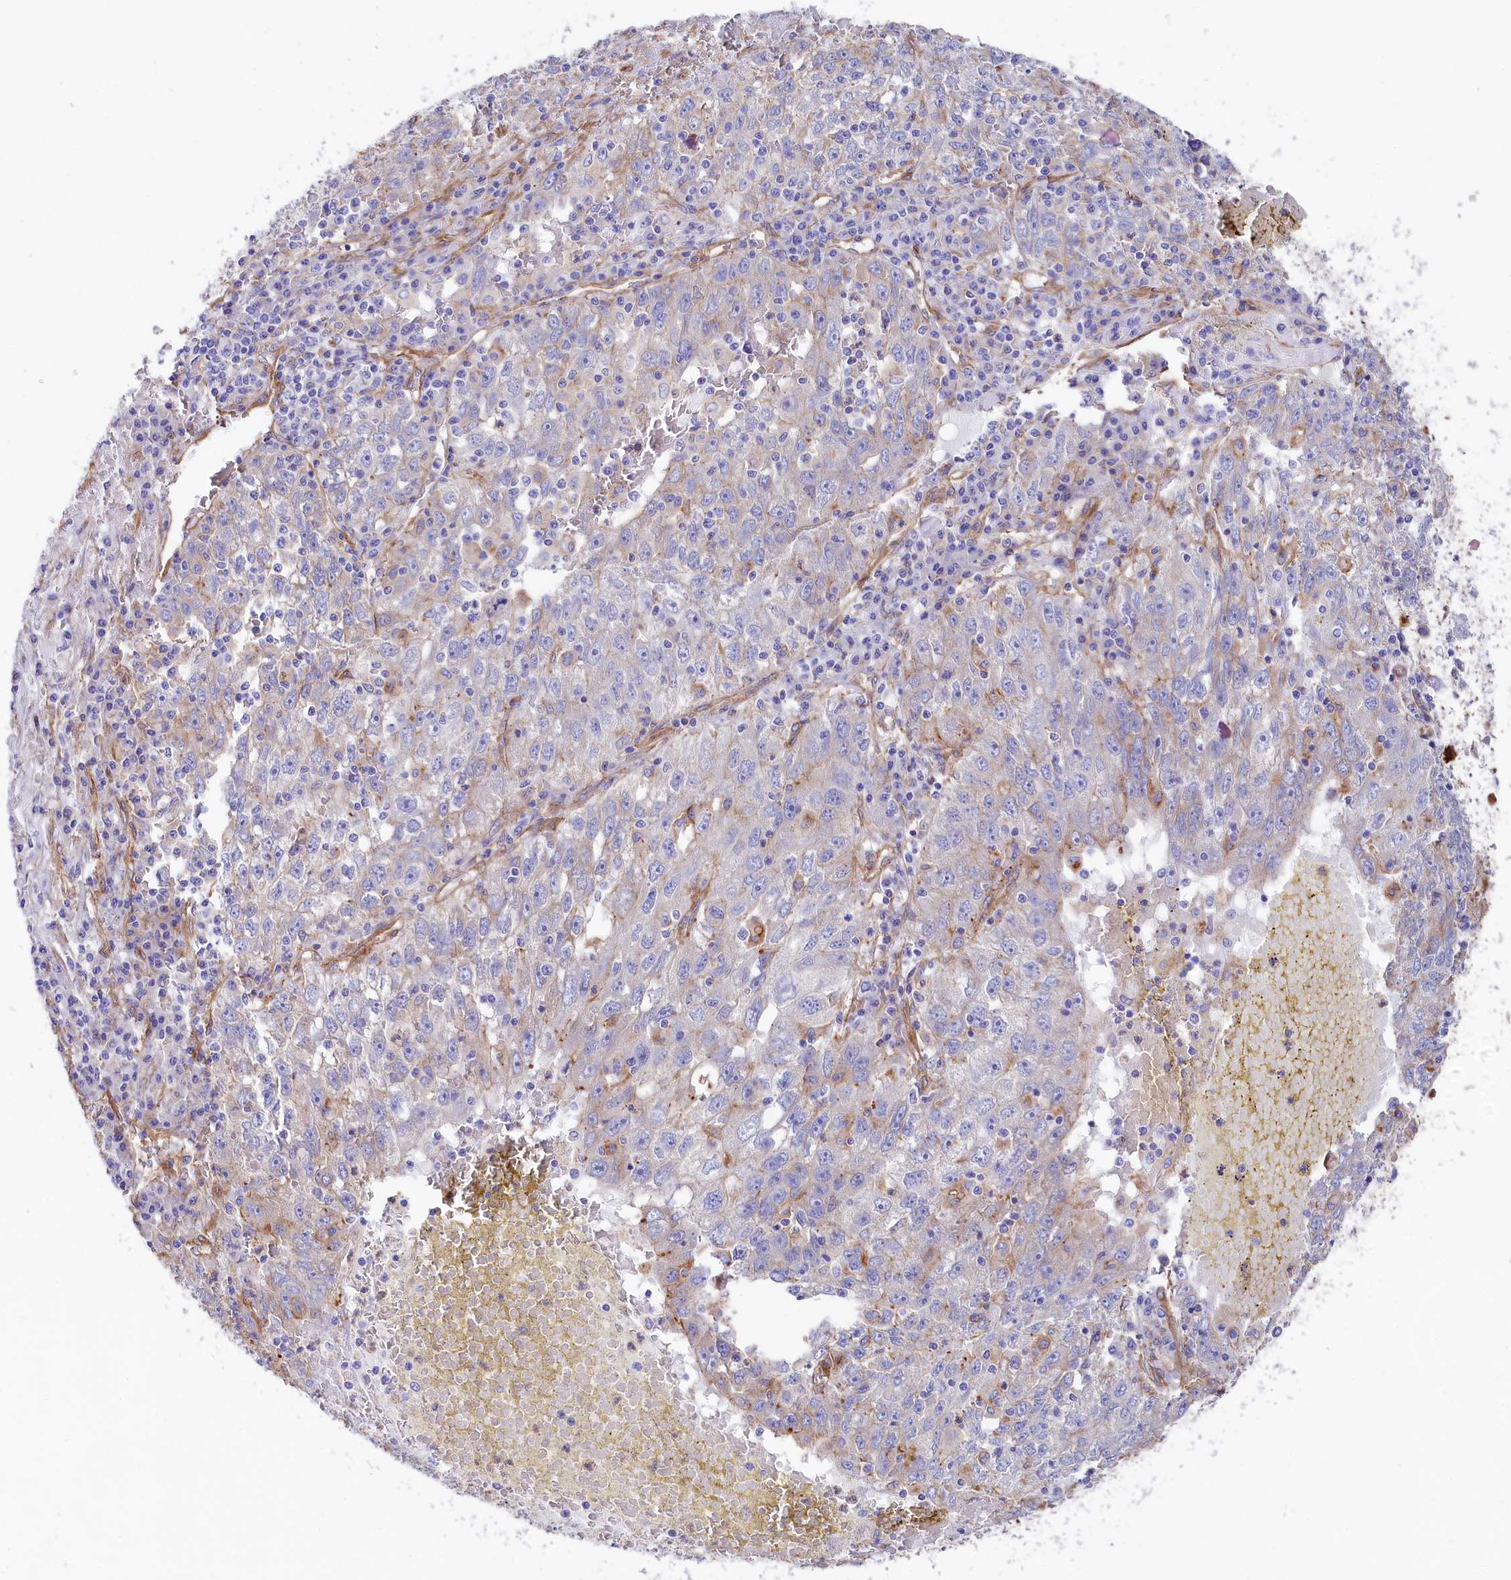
{"staining": {"intensity": "negative", "quantity": "none", "location": "none"}, "tissue": "liver cancer", "cell_type": "Tumor cells", "image_type": "cancer", "snomed": [{"axis": "morphology", "description": "Carcinoma, Hepatocellular, NOS"}, {"axis": "topography", "description": "Liver"}], "caption": "Immunohistochemical staining of human liver cancer (hepatocellular carcinoma) exhibits no significant staining in tumor cells.", "gene": "TNKS1BP1", "patient": {"sex": "male", "age": 49}}